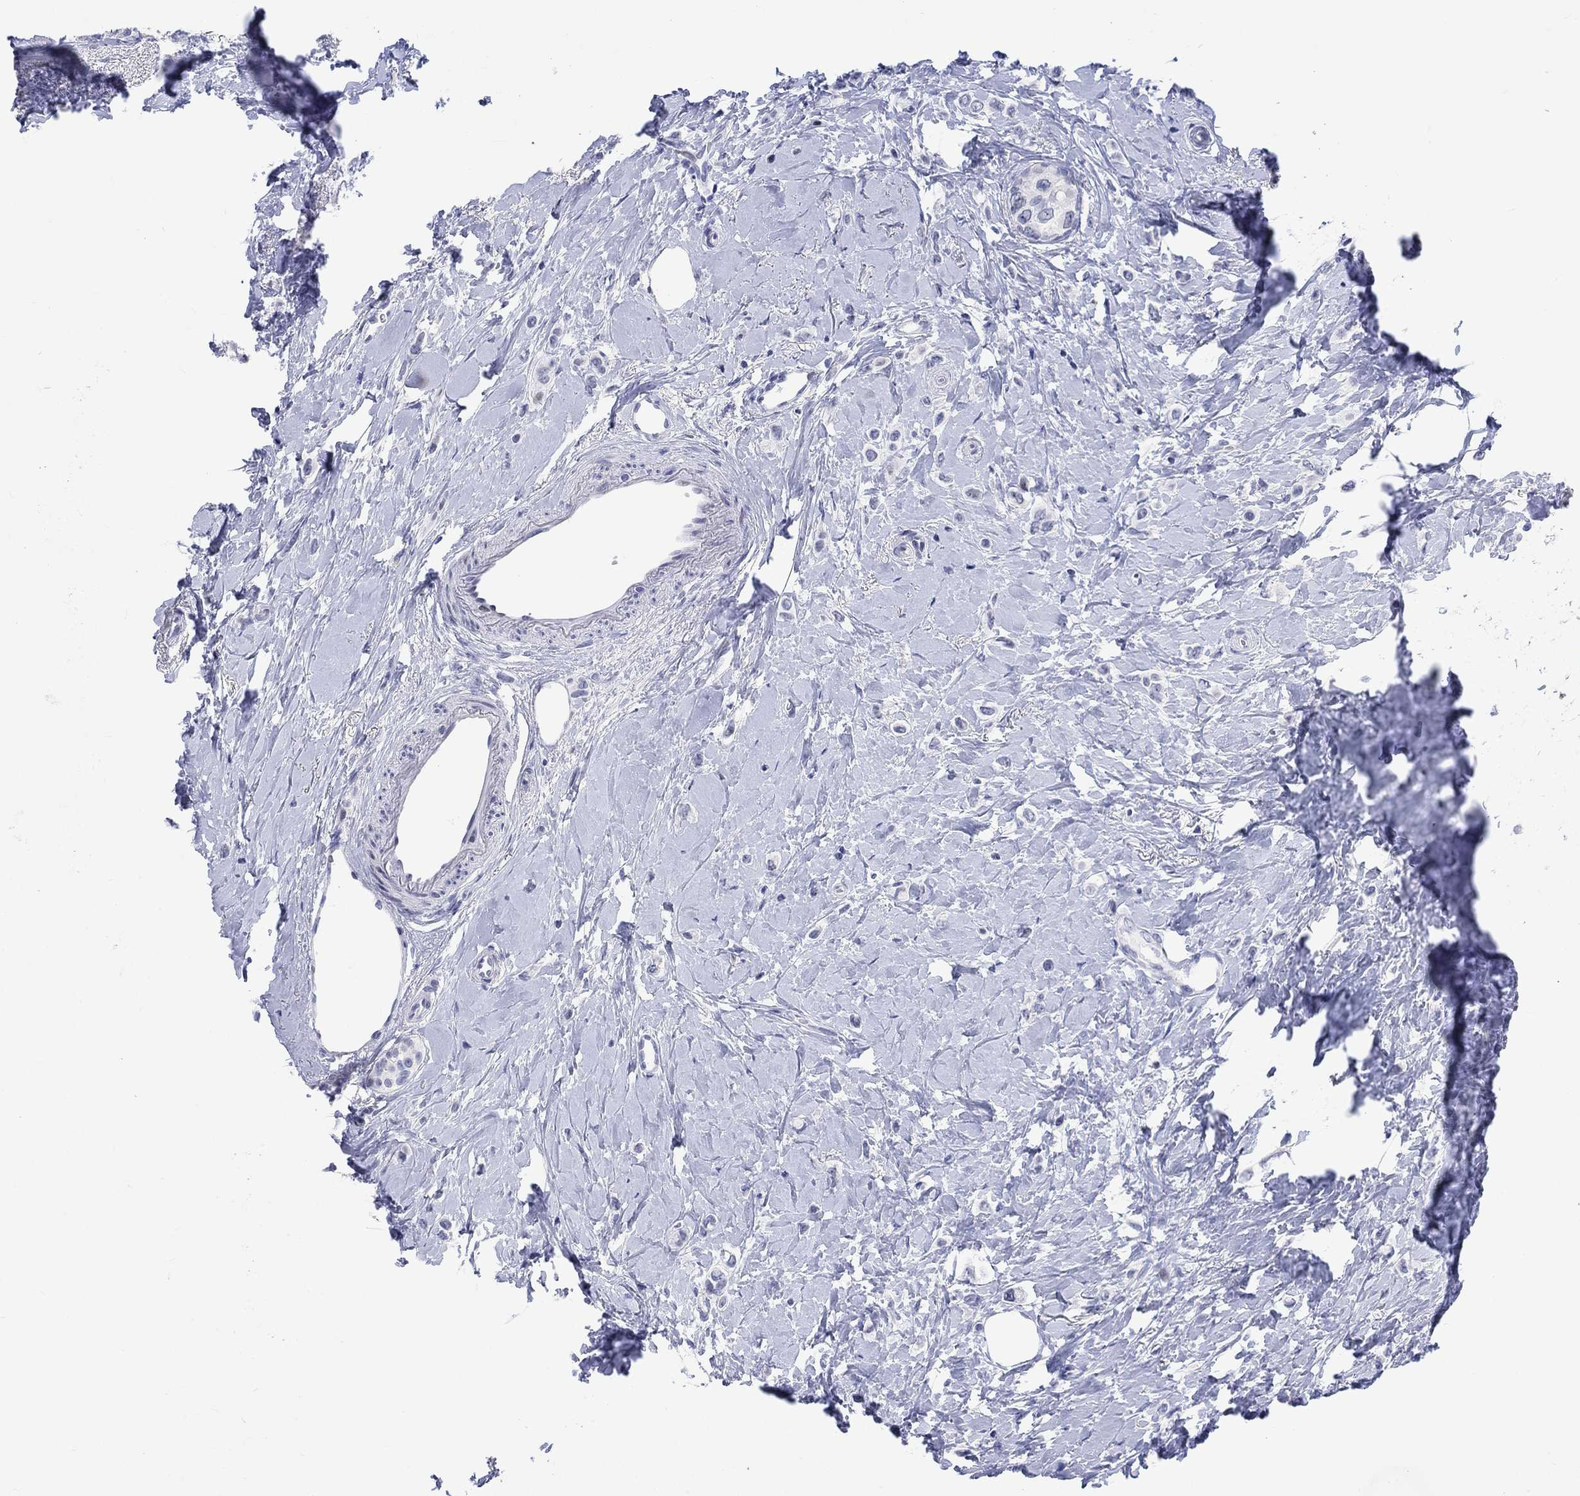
{"staining": {"intensity": "negative", "quantity": "none", "location": "none"}, "tissue": "breast cancer", "cell_type": "Tumor cells", "image_type": "cancer", "snomed": [{"axis": "morphology", "description": "Lobular carcinoma"}, {"axis": "topography", "description": "Breast"}], "caption": "Immunohistochemistry (IHC) image of neoplastic tissue: breast cancer stained with DAB (3,3'-diaminobenzidine) displays no significant protein staining in tumor cells.", "gene": "CDCA2", "patient": {"sex": "female", "age": 66}}